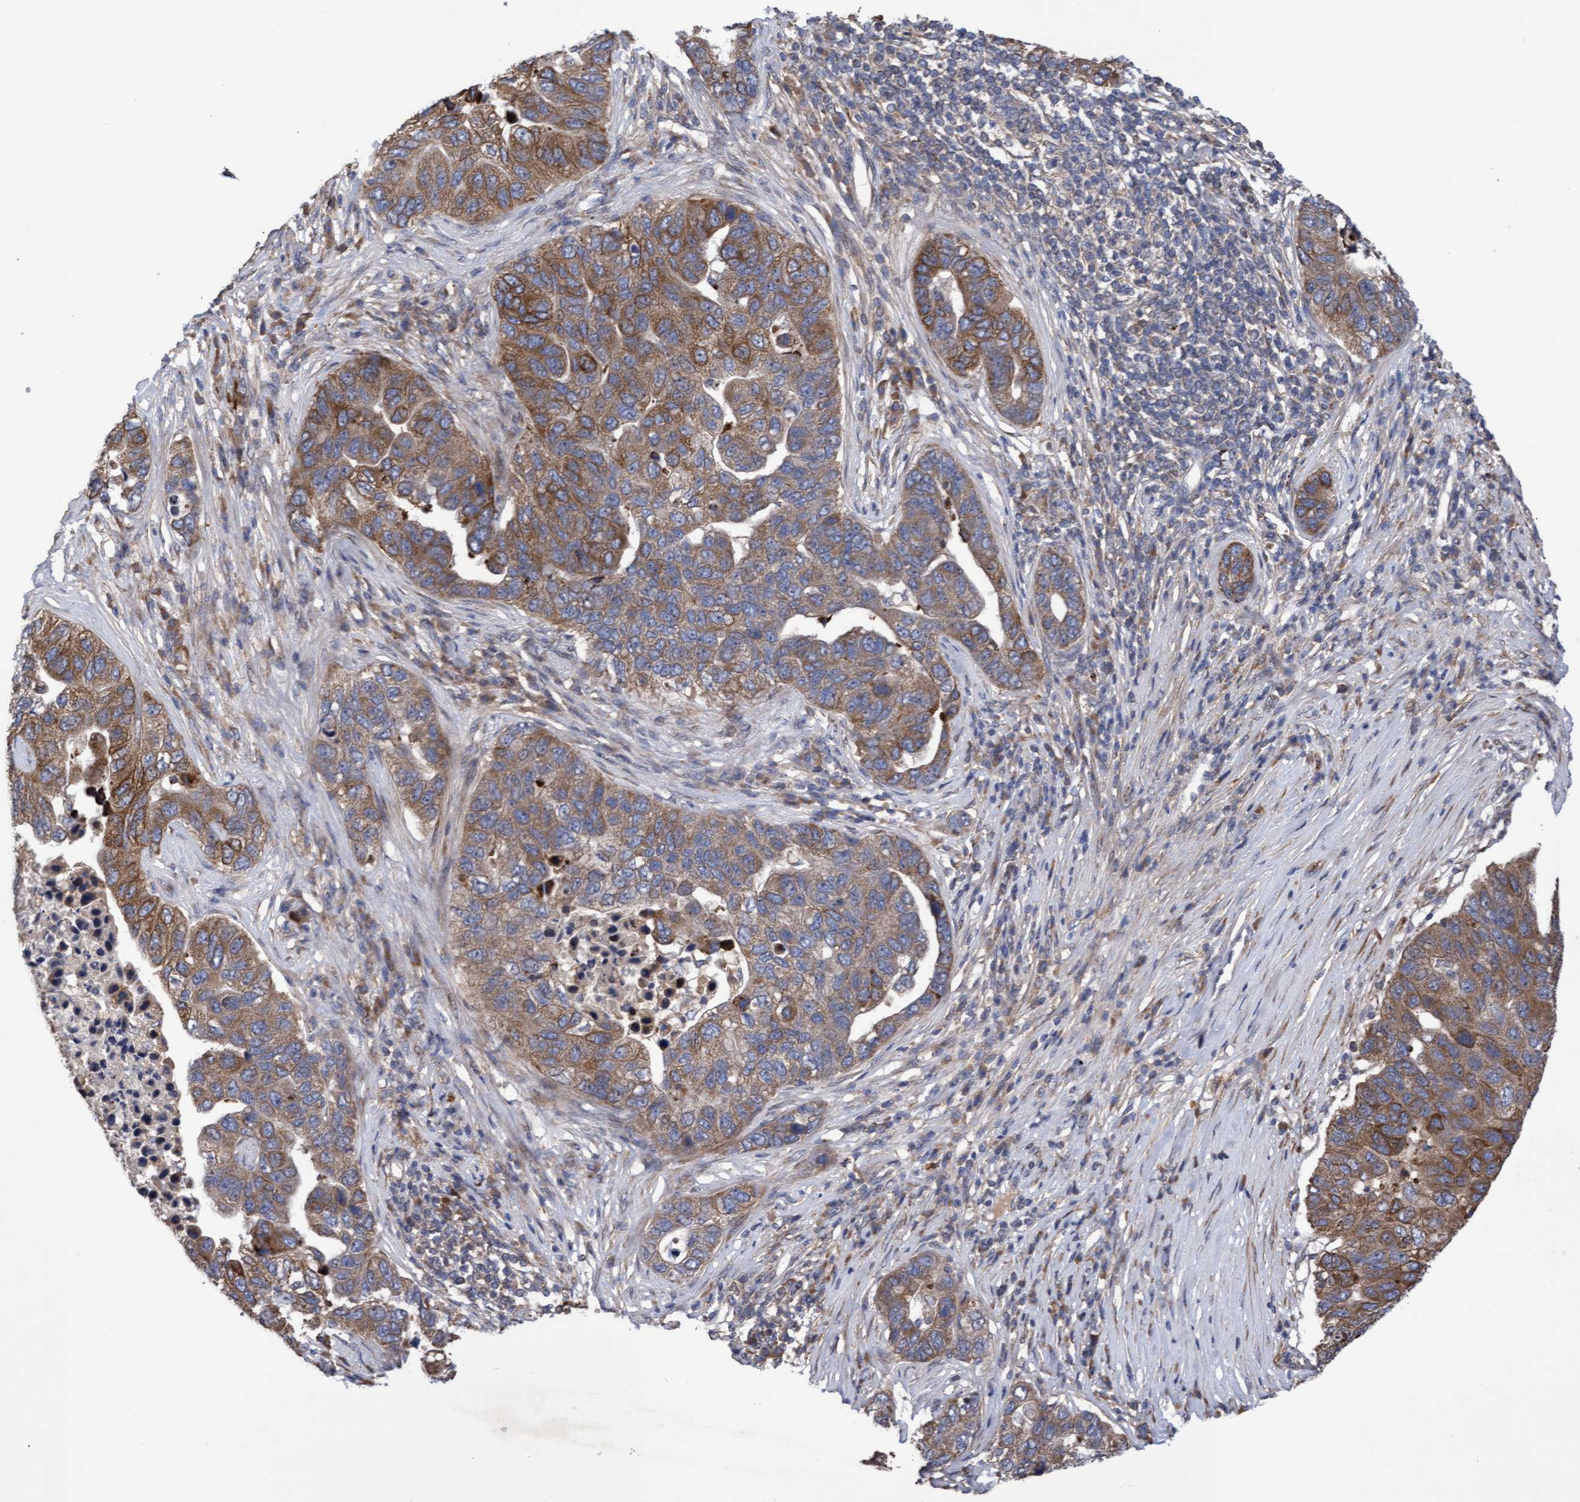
{"staining": {"intensity": "moderate", "quantity": ">75%", "location": "cytoplasmic/membranous"}, "tissue": "pancreatic cancer", "cell_type": "Tumor cells", "image_type": "cancer", "snomed": [{"axis": "morphology", "description": "Adenocarcinoma, NOS"}, {"axis": "topography", "description": "Pancreas"}], "caption": "There is medium levels of moderate cytoplasmic/membranous staining in tumor cells of adenocarcinoma (pancreatic), as demonstrated by immunohistochemical staining (brown color).", "gene": "ELP5", "patient": {"sex": "female", "age": 61}}